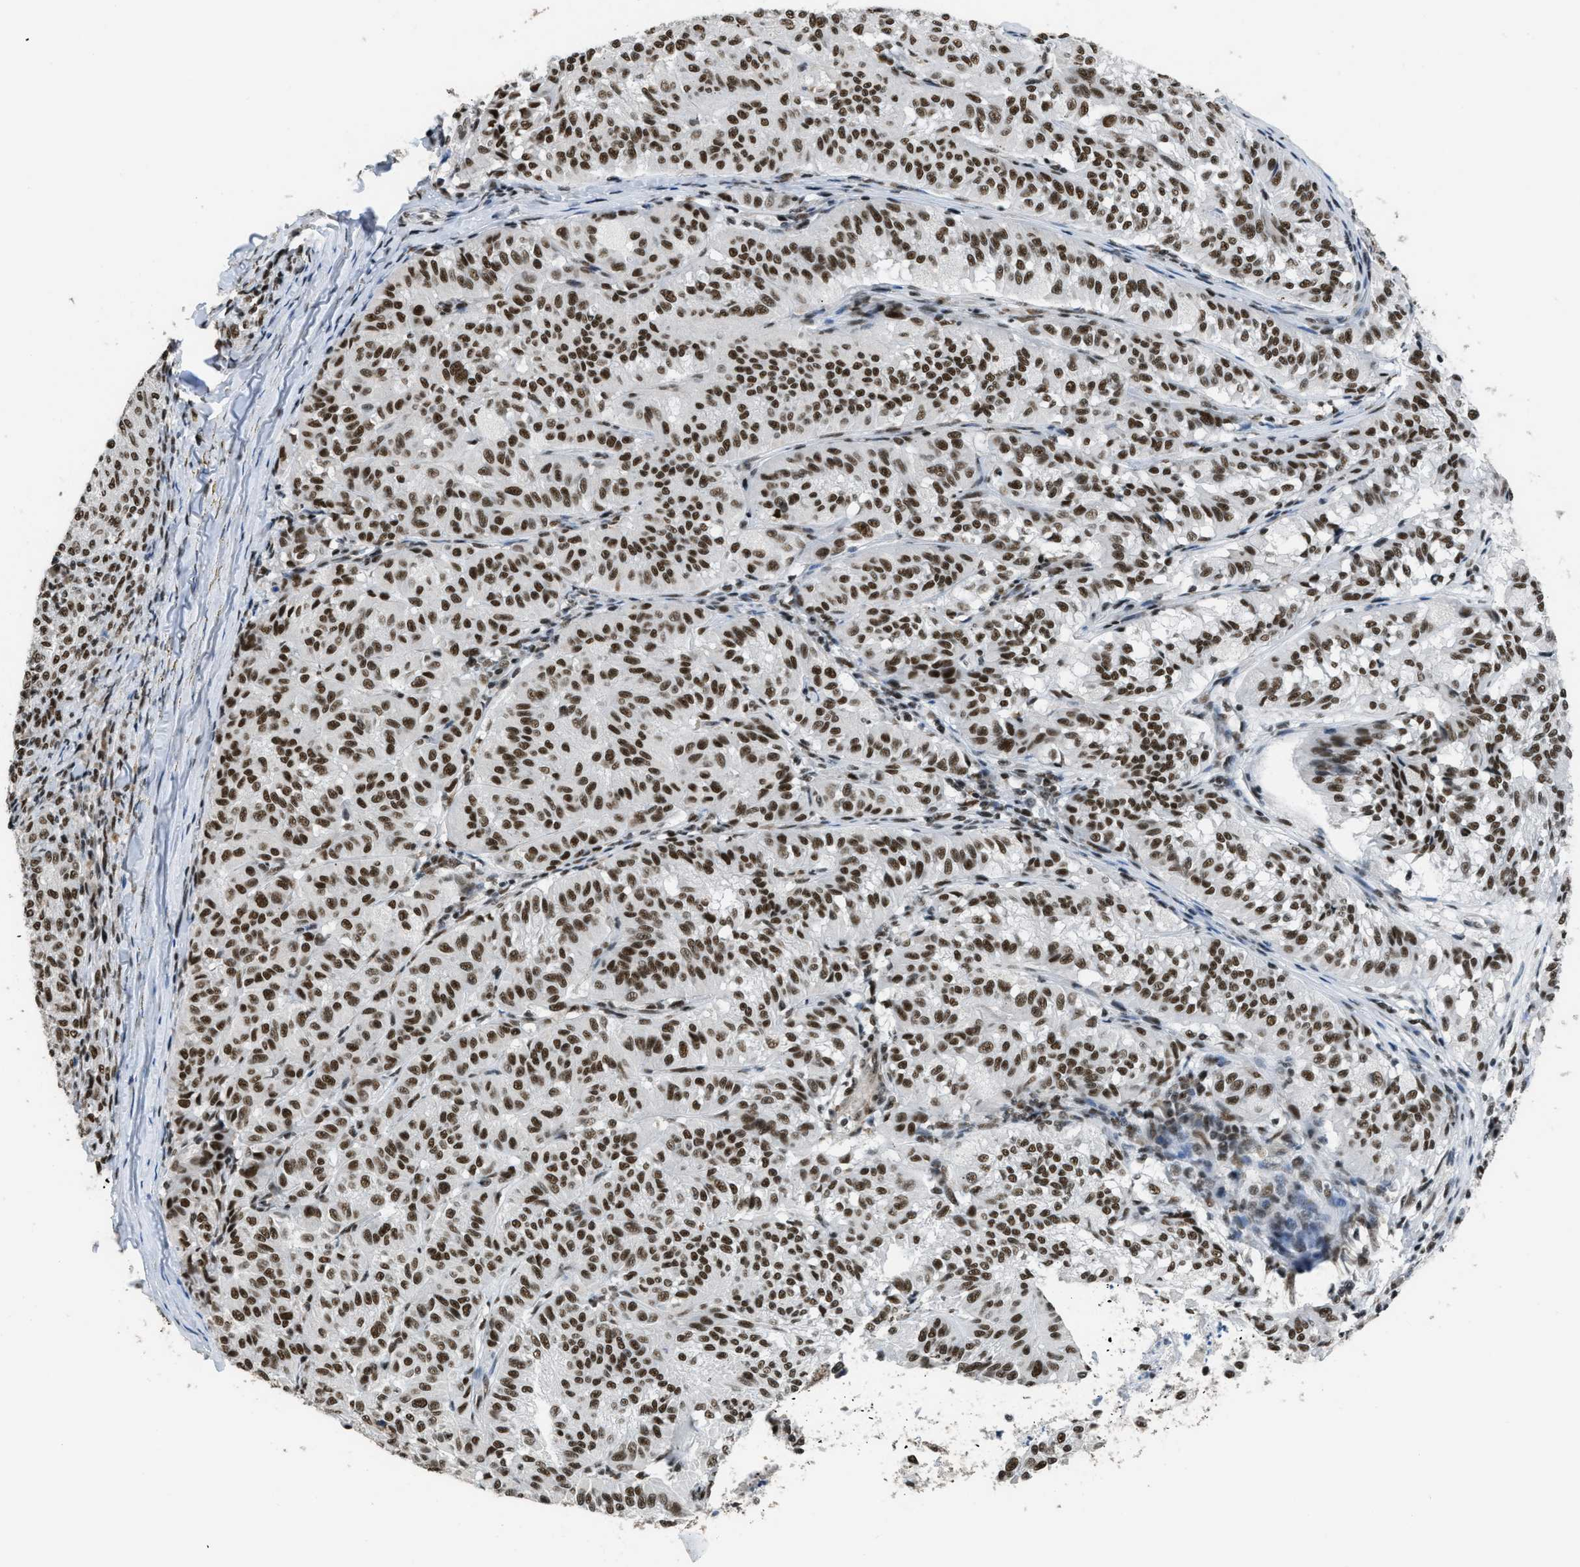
{"staining": {"intensity": "strong", "quantity": ">75%", "location": "nuclear"}, "tissue": "melanoma", "cell_type": "Tumor cells", "image_type": "cancer", "snomed": [{"axis": "morphology", "description": "Malignant melanoma, NOS"}, {"axis": "topography", "description": "Skin"}], "caption": "Immunohistochemical staining of human melanoma exhibits strong nuclear protein staining in approximately >75% of tumor cells.", "gene": "SCAF4", "patient": {"sex": "female", "age": 72}}